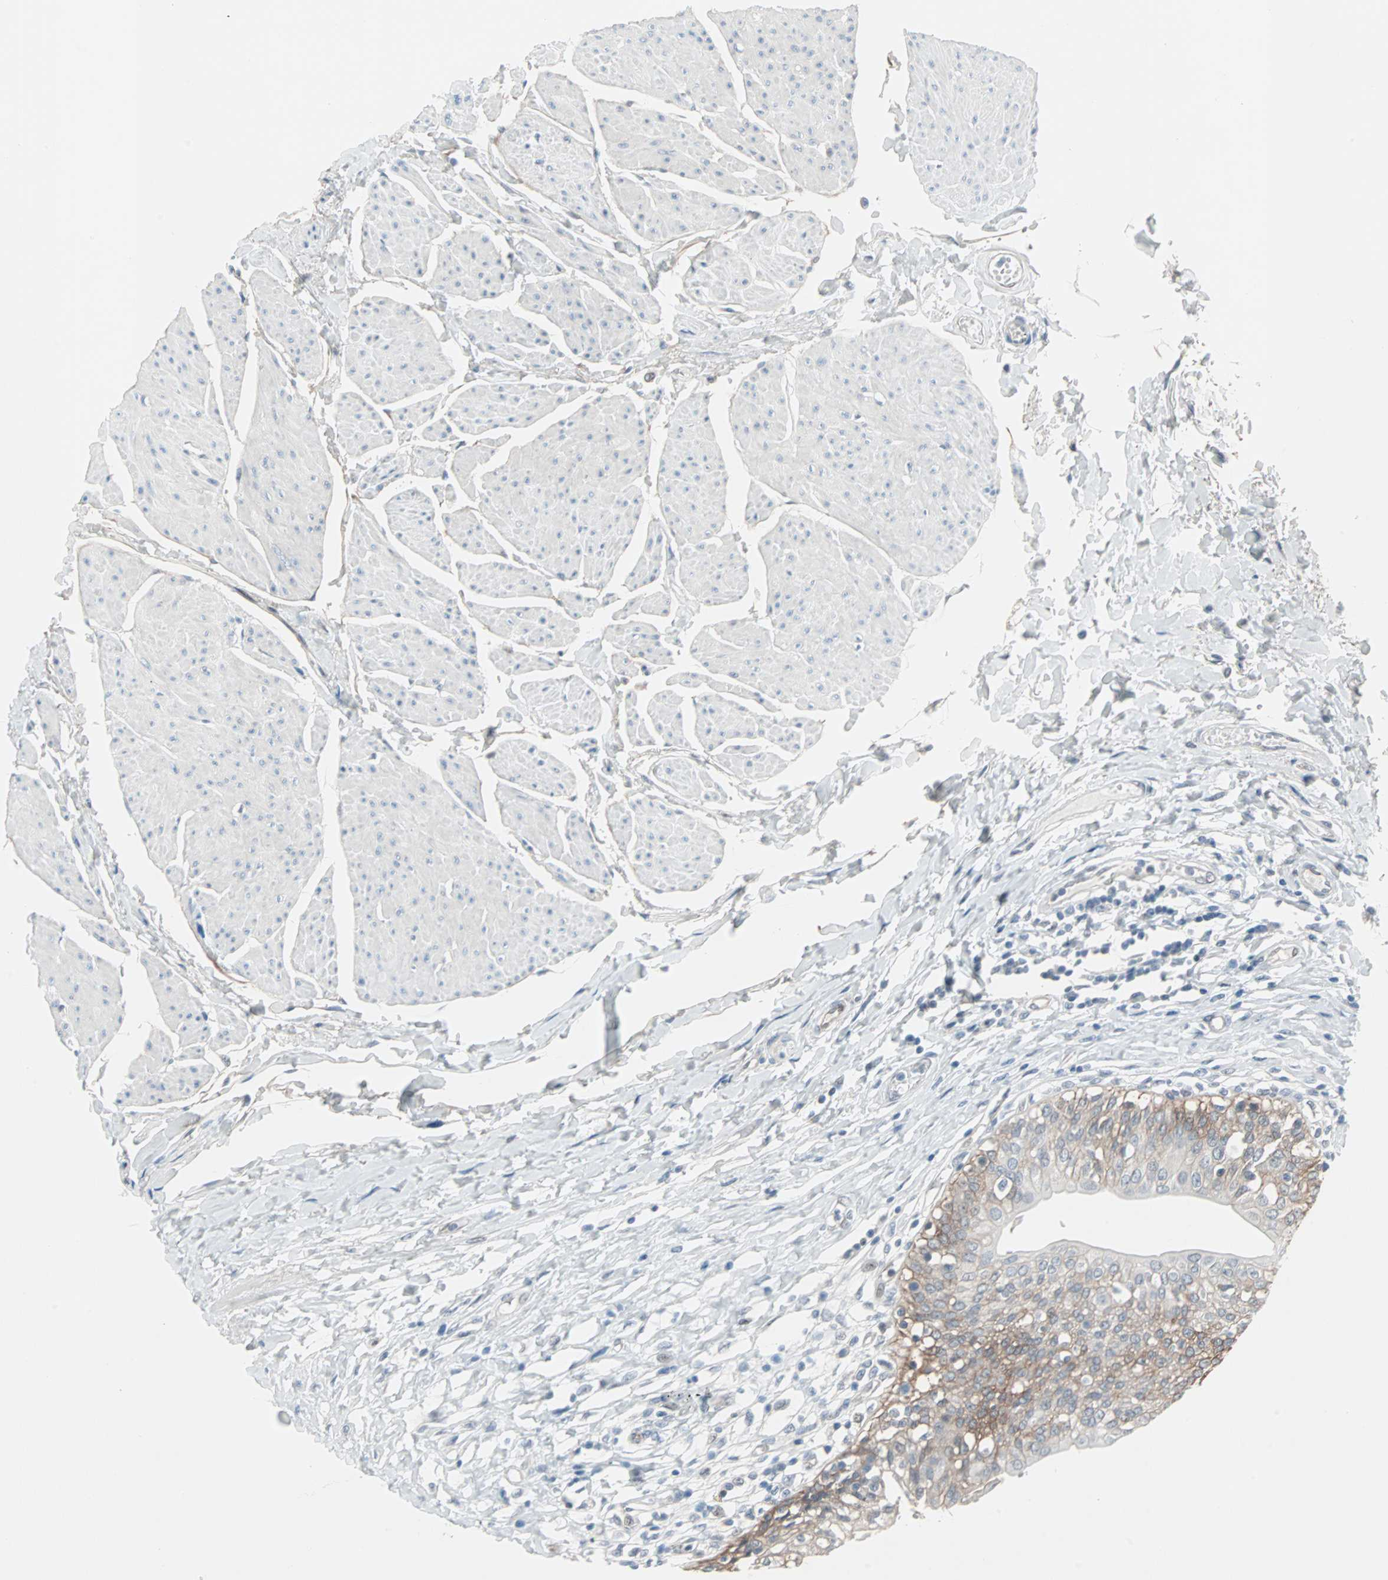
{"staining": {"intensity": "moderate", "quantity": ">75%", "location": "cytoplasmic/membranous"}, "tissue": "urinary bladder", "cell_type": "Urothelial cells", "image_type": "normal", "snomed": [{"axis": "morphology", "description": "Normal tissue, NOS"}, {"axis": "topography", "description": "Urinary bladder"}], "caption": "IHC micrograph of benign urinary bladder: urinary bladder stained using immunohistochemistry shows medium levels of moderate protein expression localized specifically in the cytoplasmic/membranous of urothelial cells, appearing as a cytoplasmic/membranous brown color.", "gene": "CAND2", "patient": {"sex": "female", "age": 80}}